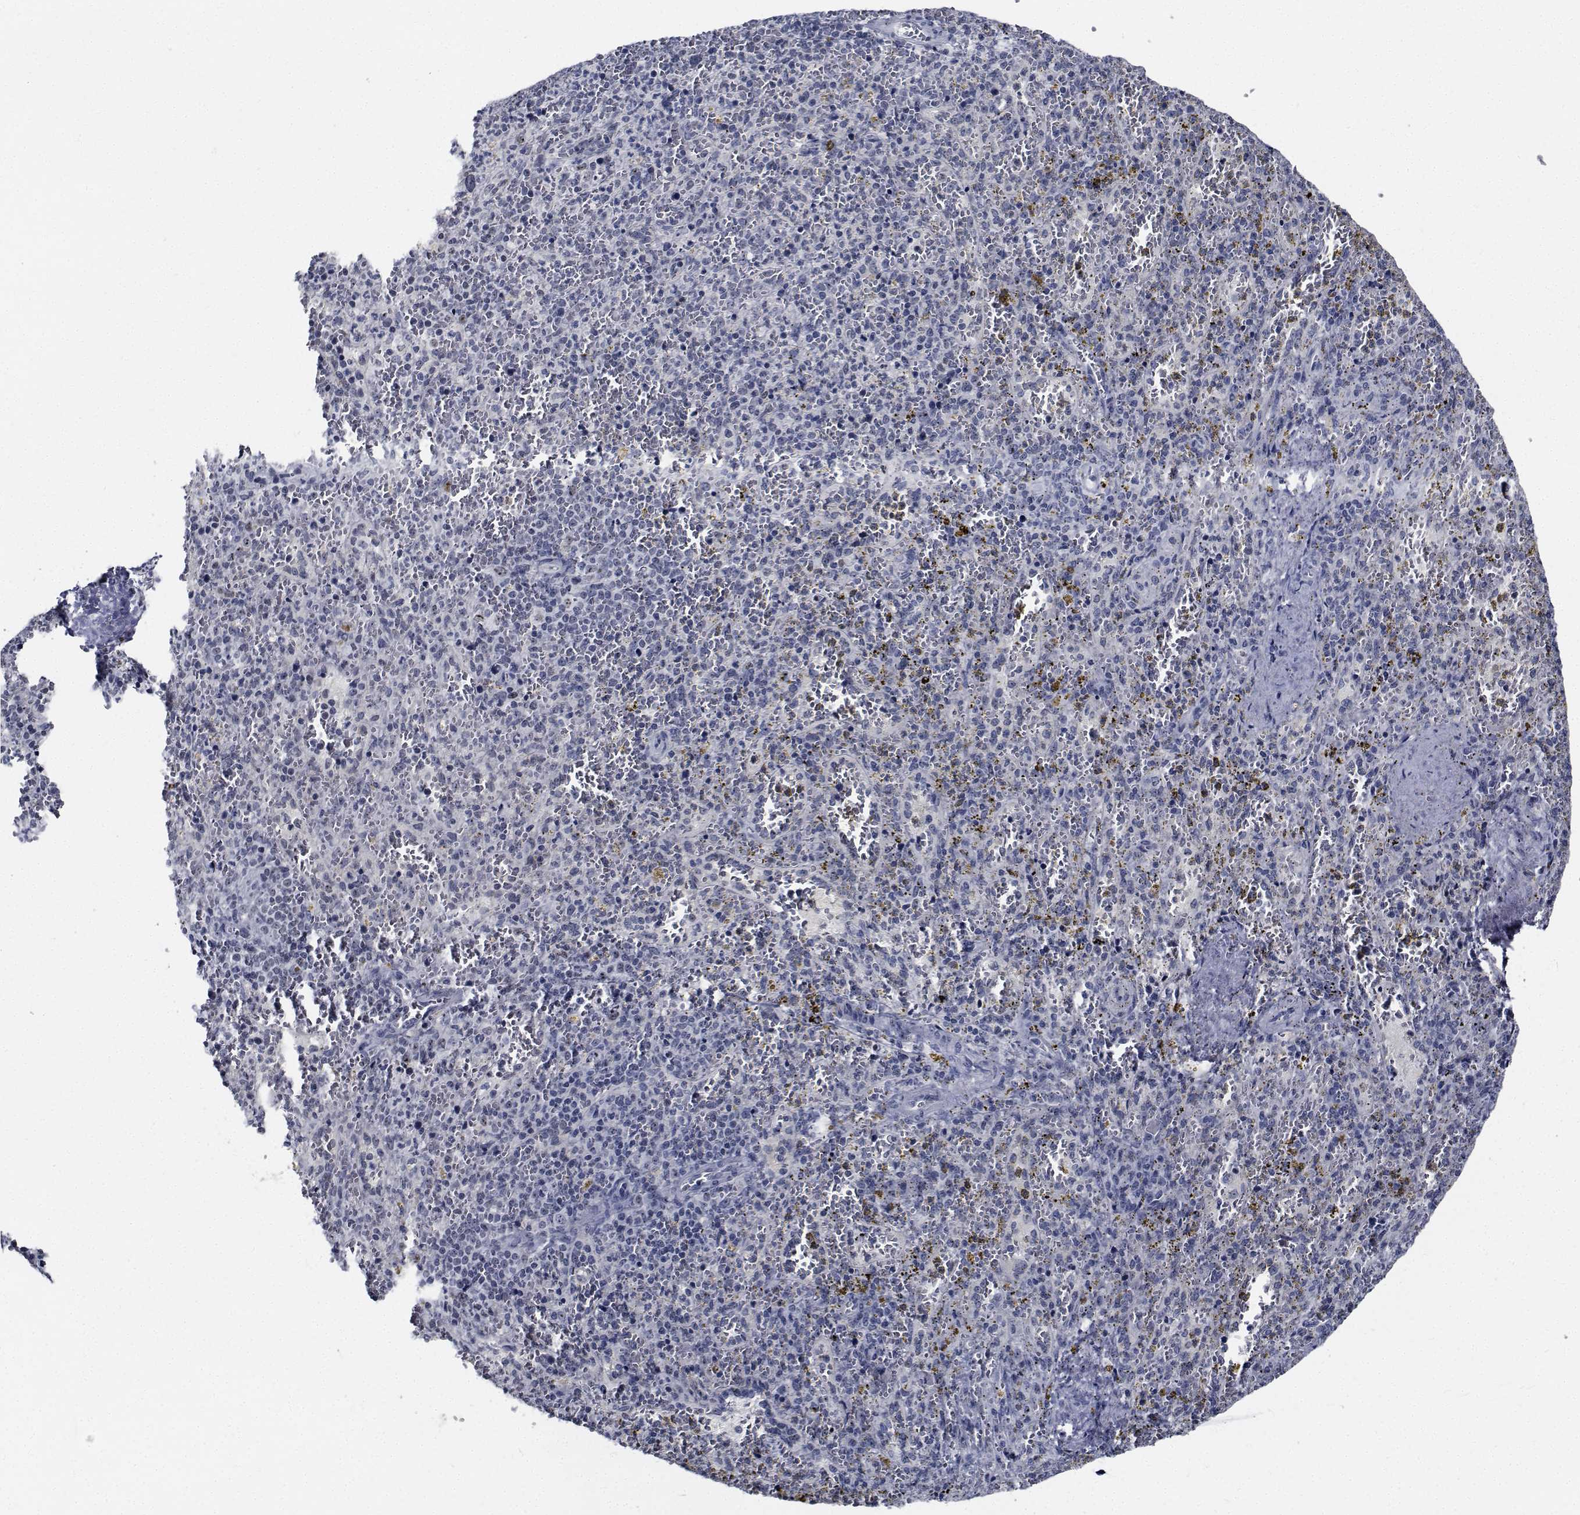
{"staining": {"intensity": "negative", "quantity": "none", "location": "none"}, "tissue": "spleen", "cell_type": "Cells in red pulp", "image_type": "normal", "snomed": [{"axis": "morphology", "description": "Normal tissue, NOS"}, {"axis": "topography", "description": "Spleen"}], "caption": "Unremarkable spleen was stained to show a protein in brown. There is no significant positivity in cells in red pulp. (DAB immunohistochemistry (IHC) visualized using brightfield microscopy, high magnification).", "gene": "NVL", "patient": {"sex": "female", "age": 50}}